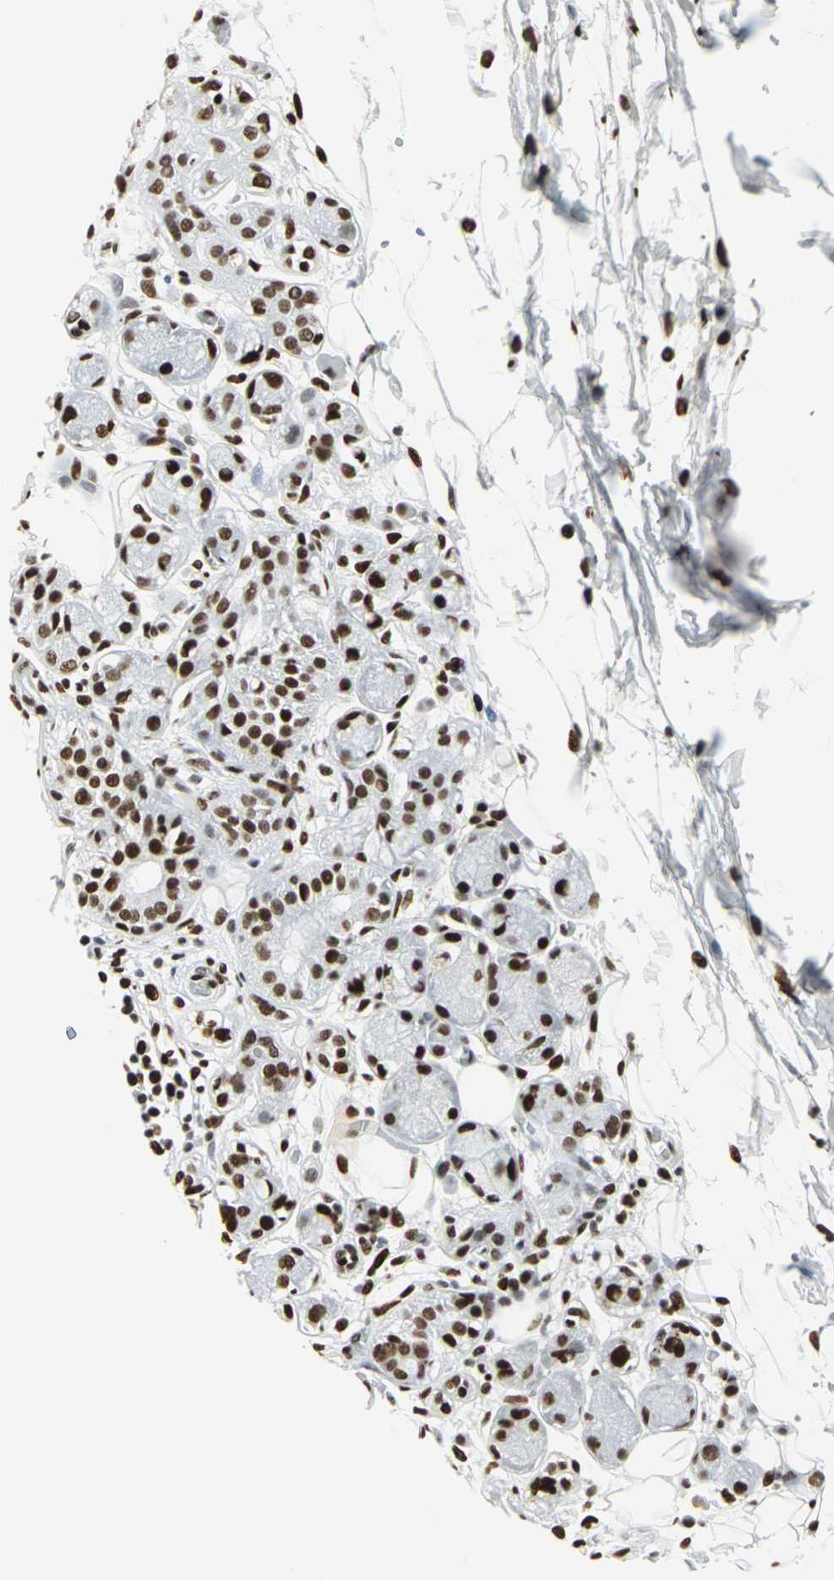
{"staining": {"intensity": "strong", "quantity": ">75%", "location": "nuclear"}, "tissue": "adipose tissue", "cell_type": "Adipocytes", "image_type": "normal", "snomed": [{"axis": "morphology", "description": "Normal tissue, NOS"}, {"axis": "morphology", "description": "Inflammation, NOS"}, {"axis": "topography", "description": "Vascular tissue"}, {"axis": "topography", "description": "Salivary gland"}], "caption": "This is a photomicrograph of immunohistochemistry (IHC) staining of normal adipose tissue, which shows strong expression in the nuclear of adipocytes.", "gene": "HDAC2", "patient": {"sex": "female", "age": 75}}